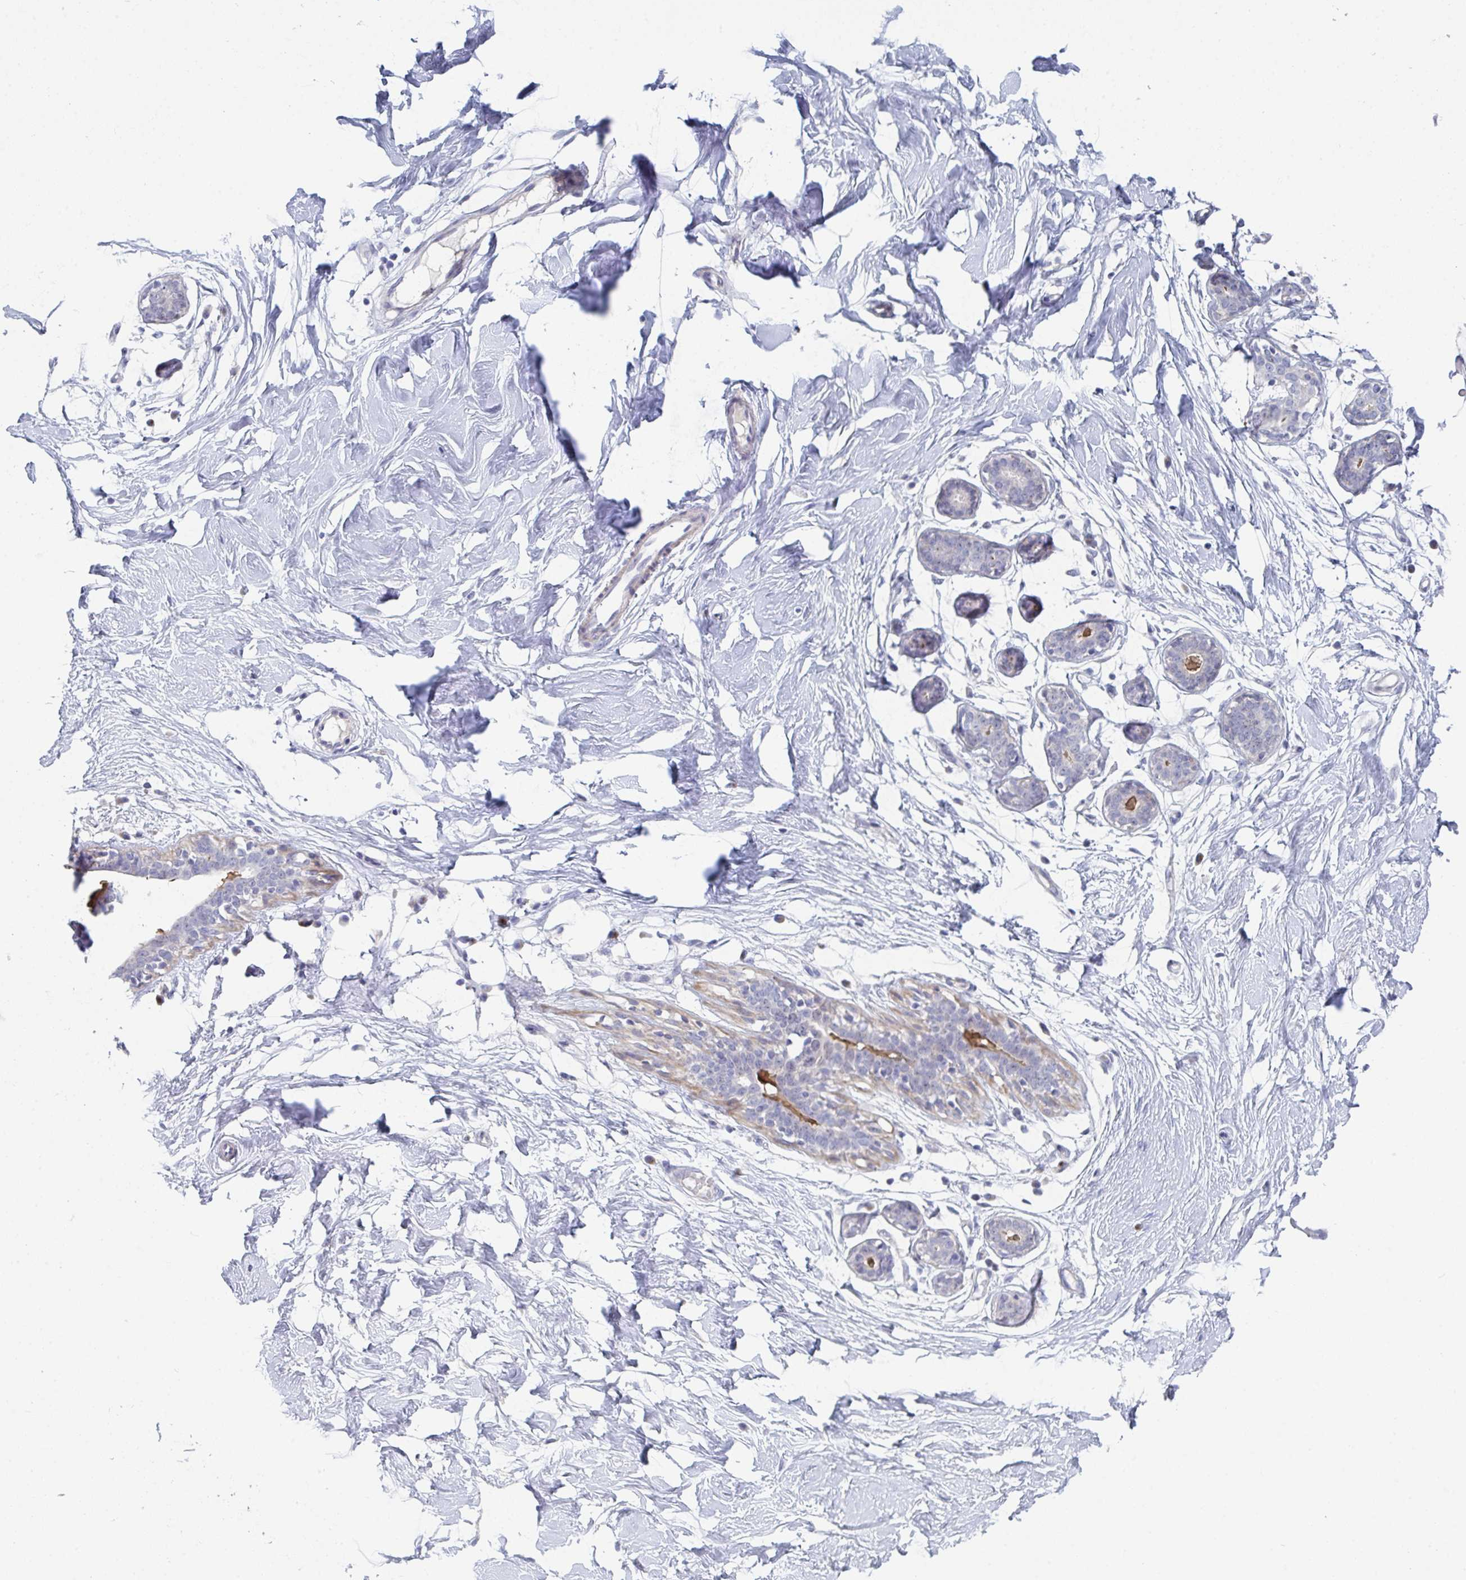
{"staining": {"intensity": "negative", "quantity": "none", "location": "none"}, "tissue": "breast", "cell_type": "Adipocytes", "image_type": "normal", "snomed": [{"axis": "morphology", "description": "Normal tissue, NOS"}, {"axis": "topography", "description": "Breast"}], "caption": "Immunohistochemistry (IHC) histopathology image of normal breast: human breast stained with DAB exhibits no significant protein staining in adipocytes.", "gene": "CENPT", "patient": {"sex": "female", "age": 27}}